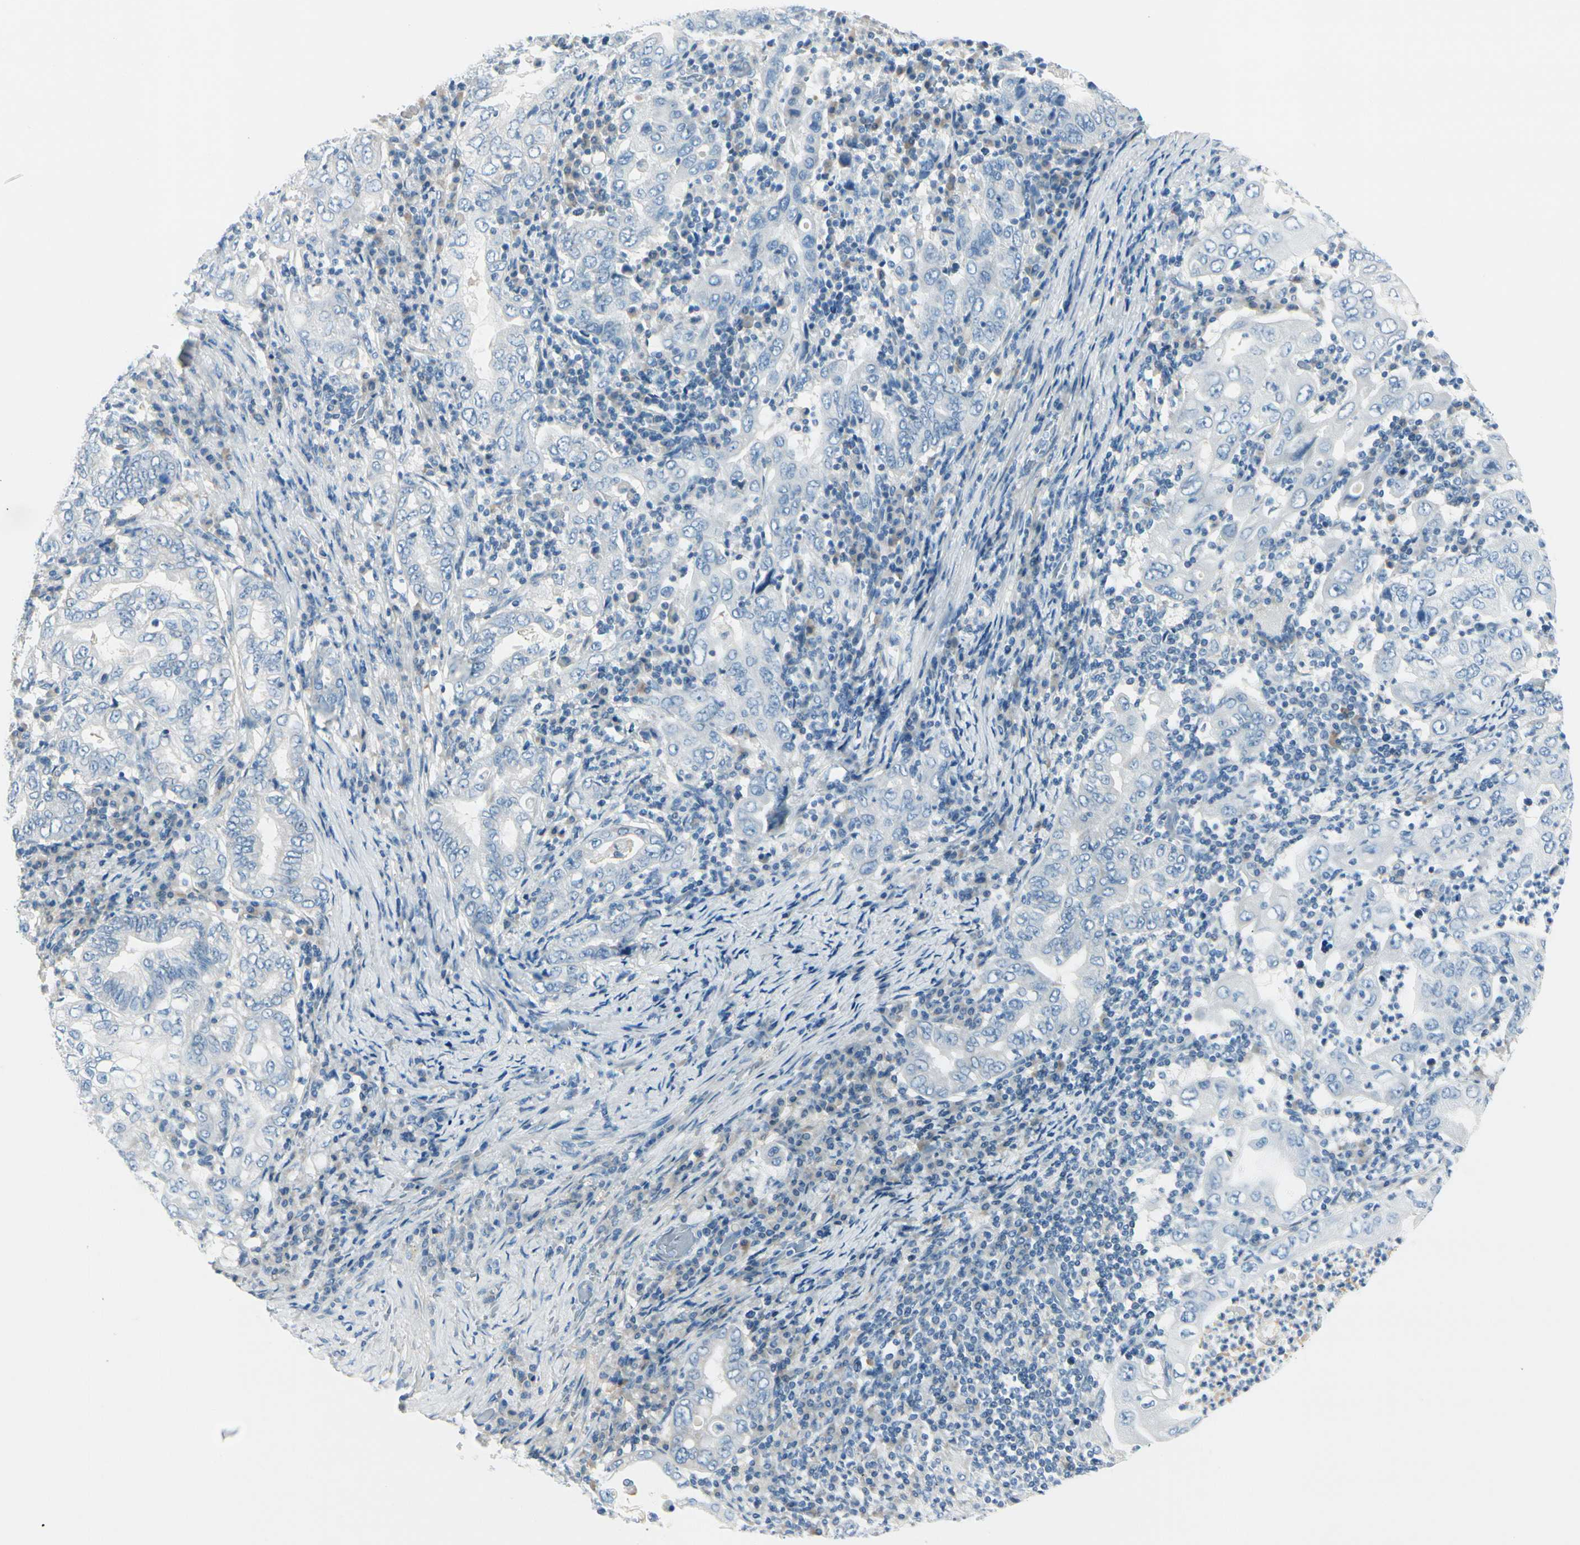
{"staining": {"intensity": "negative", "quantity": "none", "location": "none"}, "tissue": "stomach cancer", "cell_type": "Tumor cells", "image_type": "cancer", "snomed": [{"axis": "morphology", "description": "Normal tissue, NOS"}, {"axis": "morphology", "description": "Adenocarcinoma, NOS"}, {"axis": "topography", "description": "Esophagus"}, {"axis": "topography", "description": "Stomach, upper"}, {"axis": "topography", "description": "Peripheral nerve tissue"}], "caption": "Tumor cells show no significant protein positivity in stomach adenocarcinoma. (Brightfield microscopy of DAB (3,3'-diaminobenzidine) immunohistochemistry at high magnification).", "gene": "PEBP1", "patient": {"sex": "male", "age": 62}}